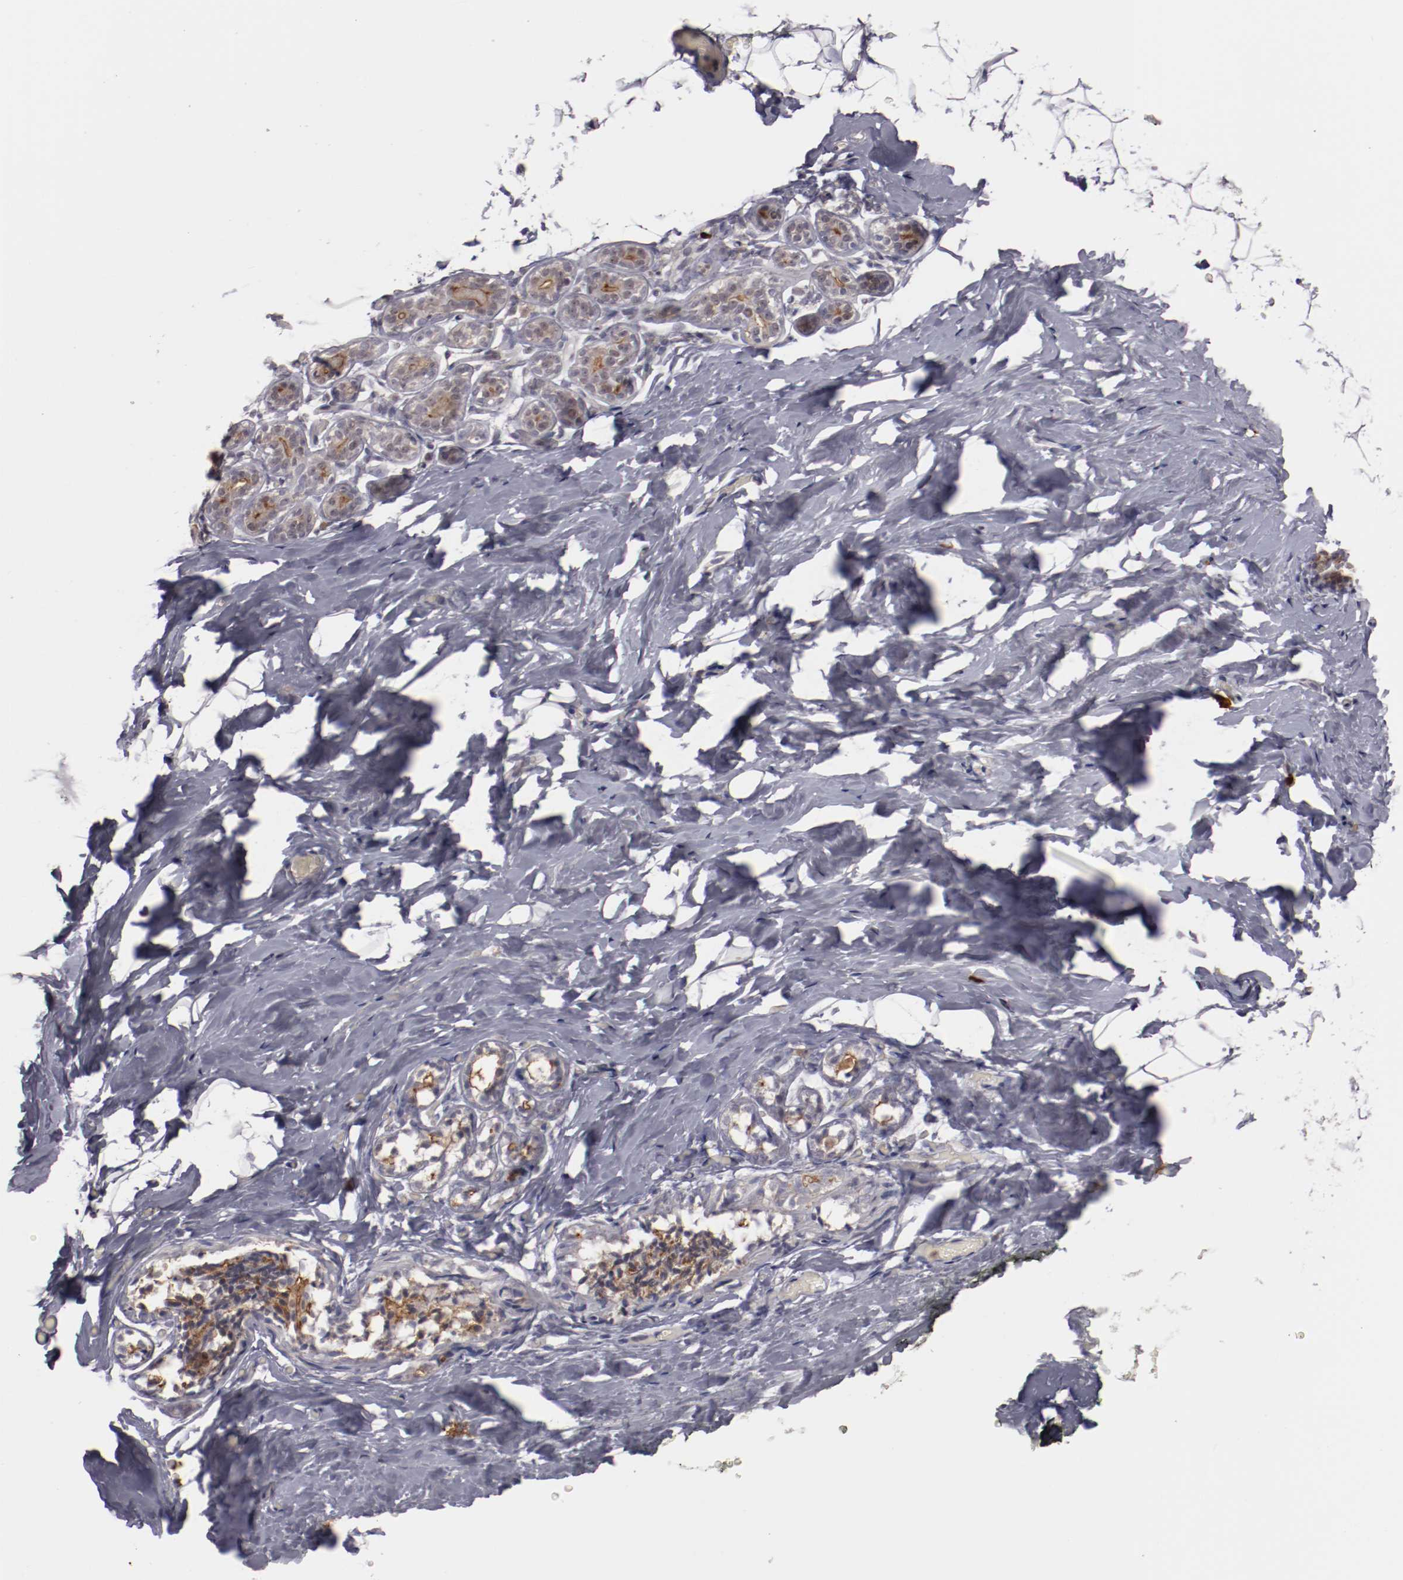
{"staining": {"intensity": "negative", "quantity": "none", "location": "none"}, "tissue": "breast", "cell_type": "Adipocytes", "image_type": "normal", "snomed": [{"axis": "morphology", "description": "Normal tissue, NOS"}, {"axis": "topography", "description": "Breast"}, {"axis": "topography", "description": "Soft tissue"}], "caption": "IHC of unremarkable breast shows no positivity in adipocytes. The staining is performed using DAB (3,3'-diaminobenzidine) brown chromogen with nuclei counter-stained in using hematoxylin.", "gene": "STX3", "patient": {"sex": "female", "age": 75}}